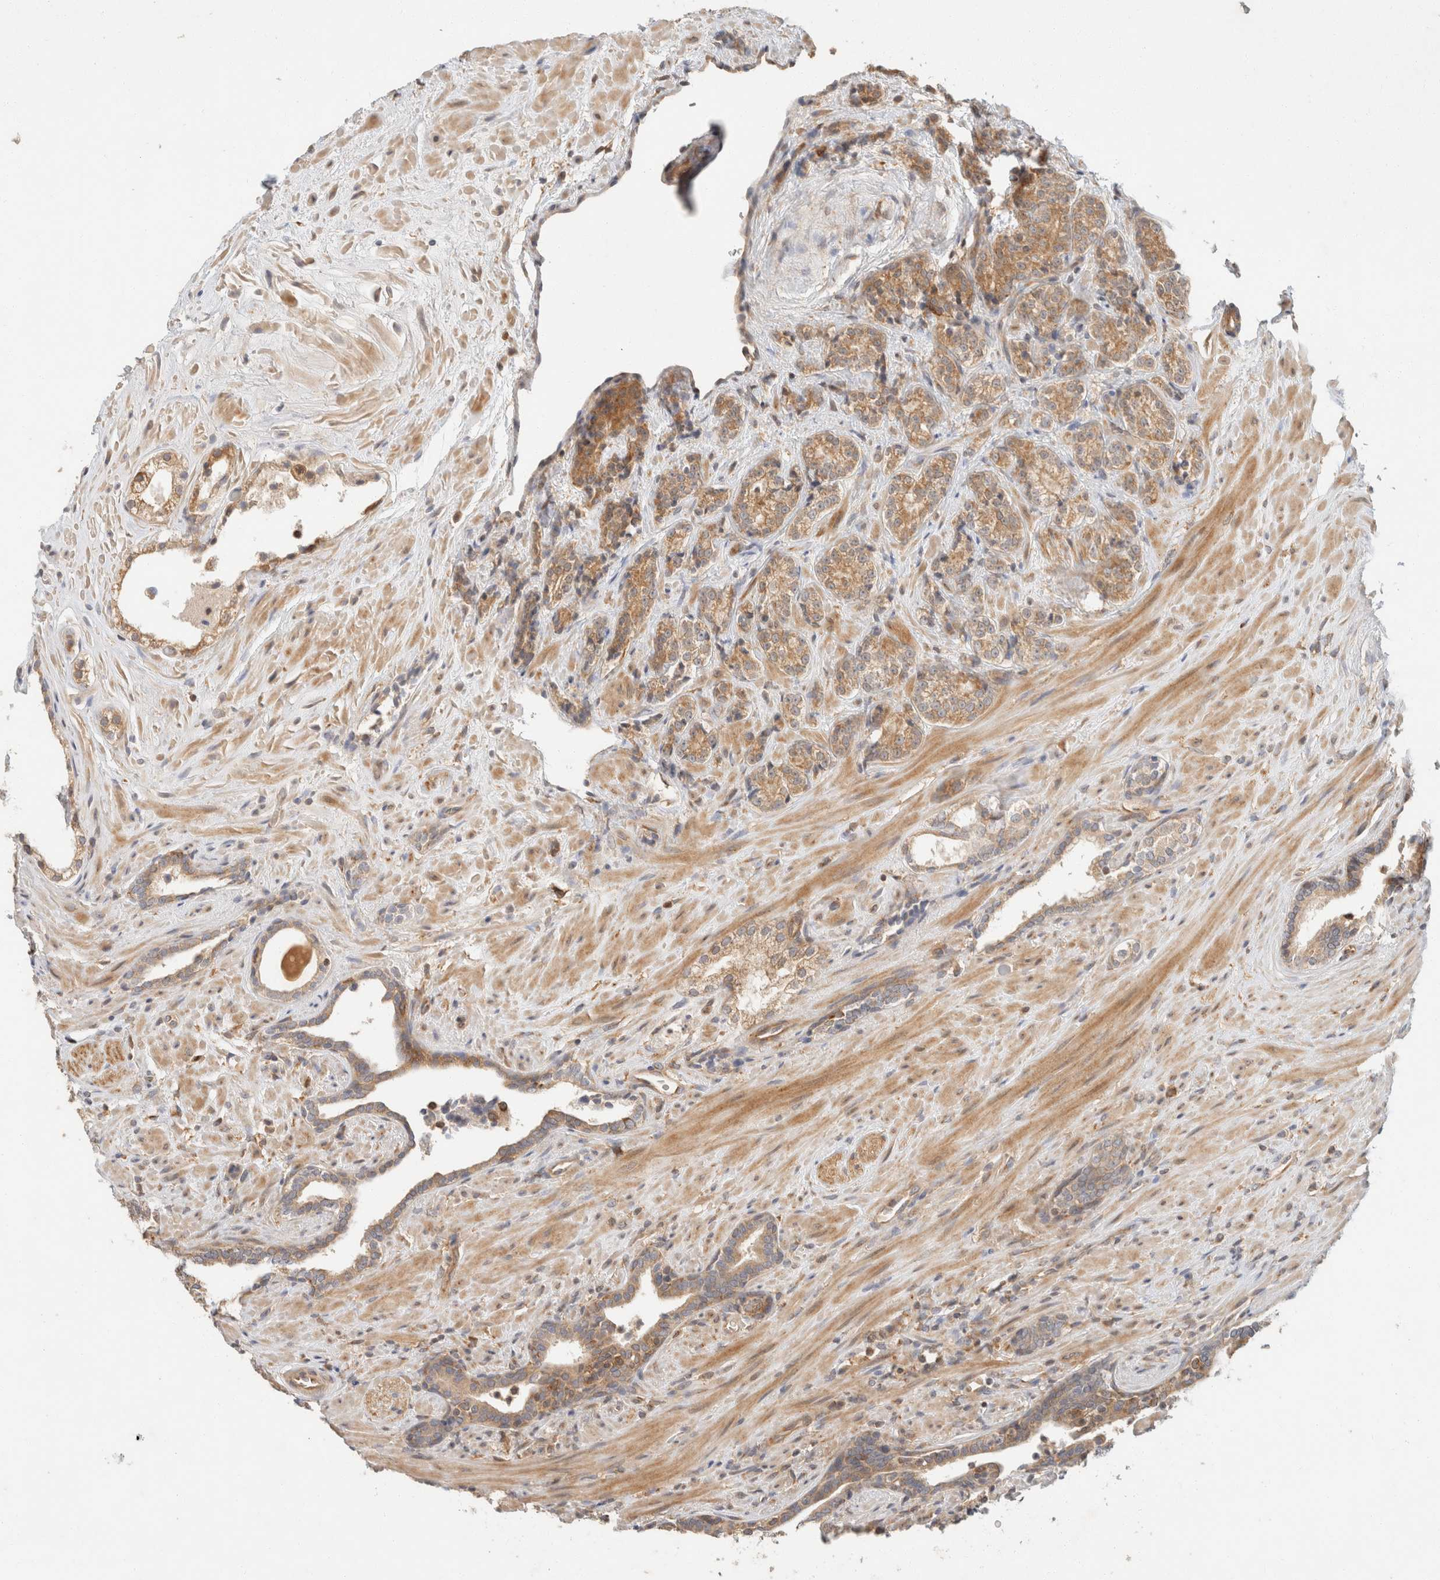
{"staining": {"intensity": "moderate", "quantity": ">75%", "location": "cytoplasmic/membranous"}, "tissue": "prostate cancer", "cell_type": "Tumor cells", "image_type": "cancer", "snomed": [{"axis": "morphology", "description": "Adenocarcinoma, High grade"}, {"axis": "topography", "description": "Prostate"}], "caption": "The histopathology image shows staining of prostate cancer (adenocarcinoma (high-grade)), revealing moderate cytoplasmic/membranous protein positivity (brown color) within tumor cells. (Stains: DAB in brown, nuclei in blue, Microscopy: brightfield microscopy at high magnification).", "gene": "TACC1", "patient": {"sex": "male", "age": 71}}